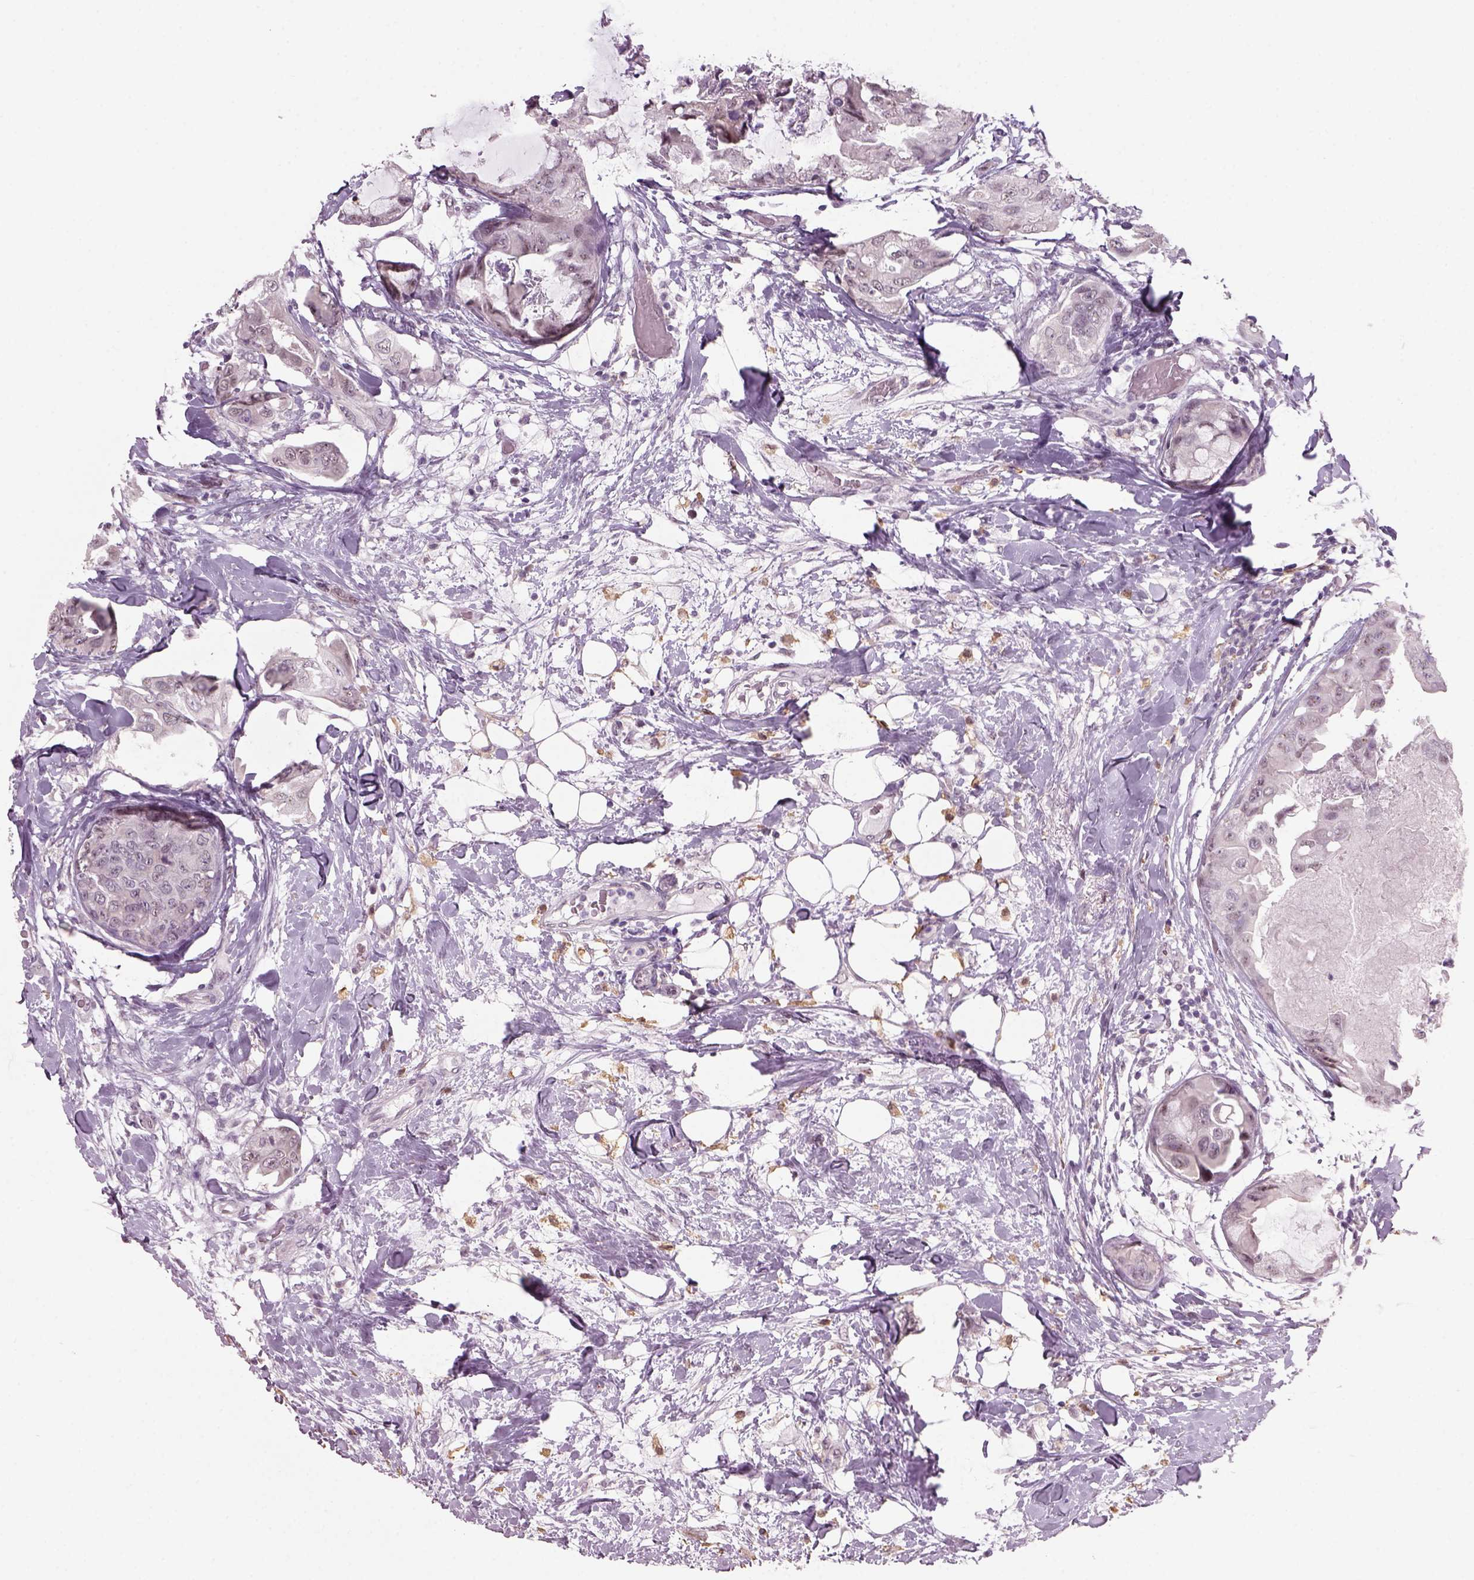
{"staining": {"intensity": "negative", "quantity": "none", "location": "none"}, "tissue": "breast cancer", "cell_type": "Tumor cells", "image_type": "cancer", "snomed": [{"axis": "morphology", "description": "Normal tissue, NOS"}, {"axis": "morphology", "description": "Duct carcinoma"}, {"axis": "topography", "description": "Breast"}], "caption": "This is an immunohistochemistry micrograph of breast cancer. There is no staining in tumor cells.", "gene": "NAT8", "patient": {"sex": "female", "age": 40}}